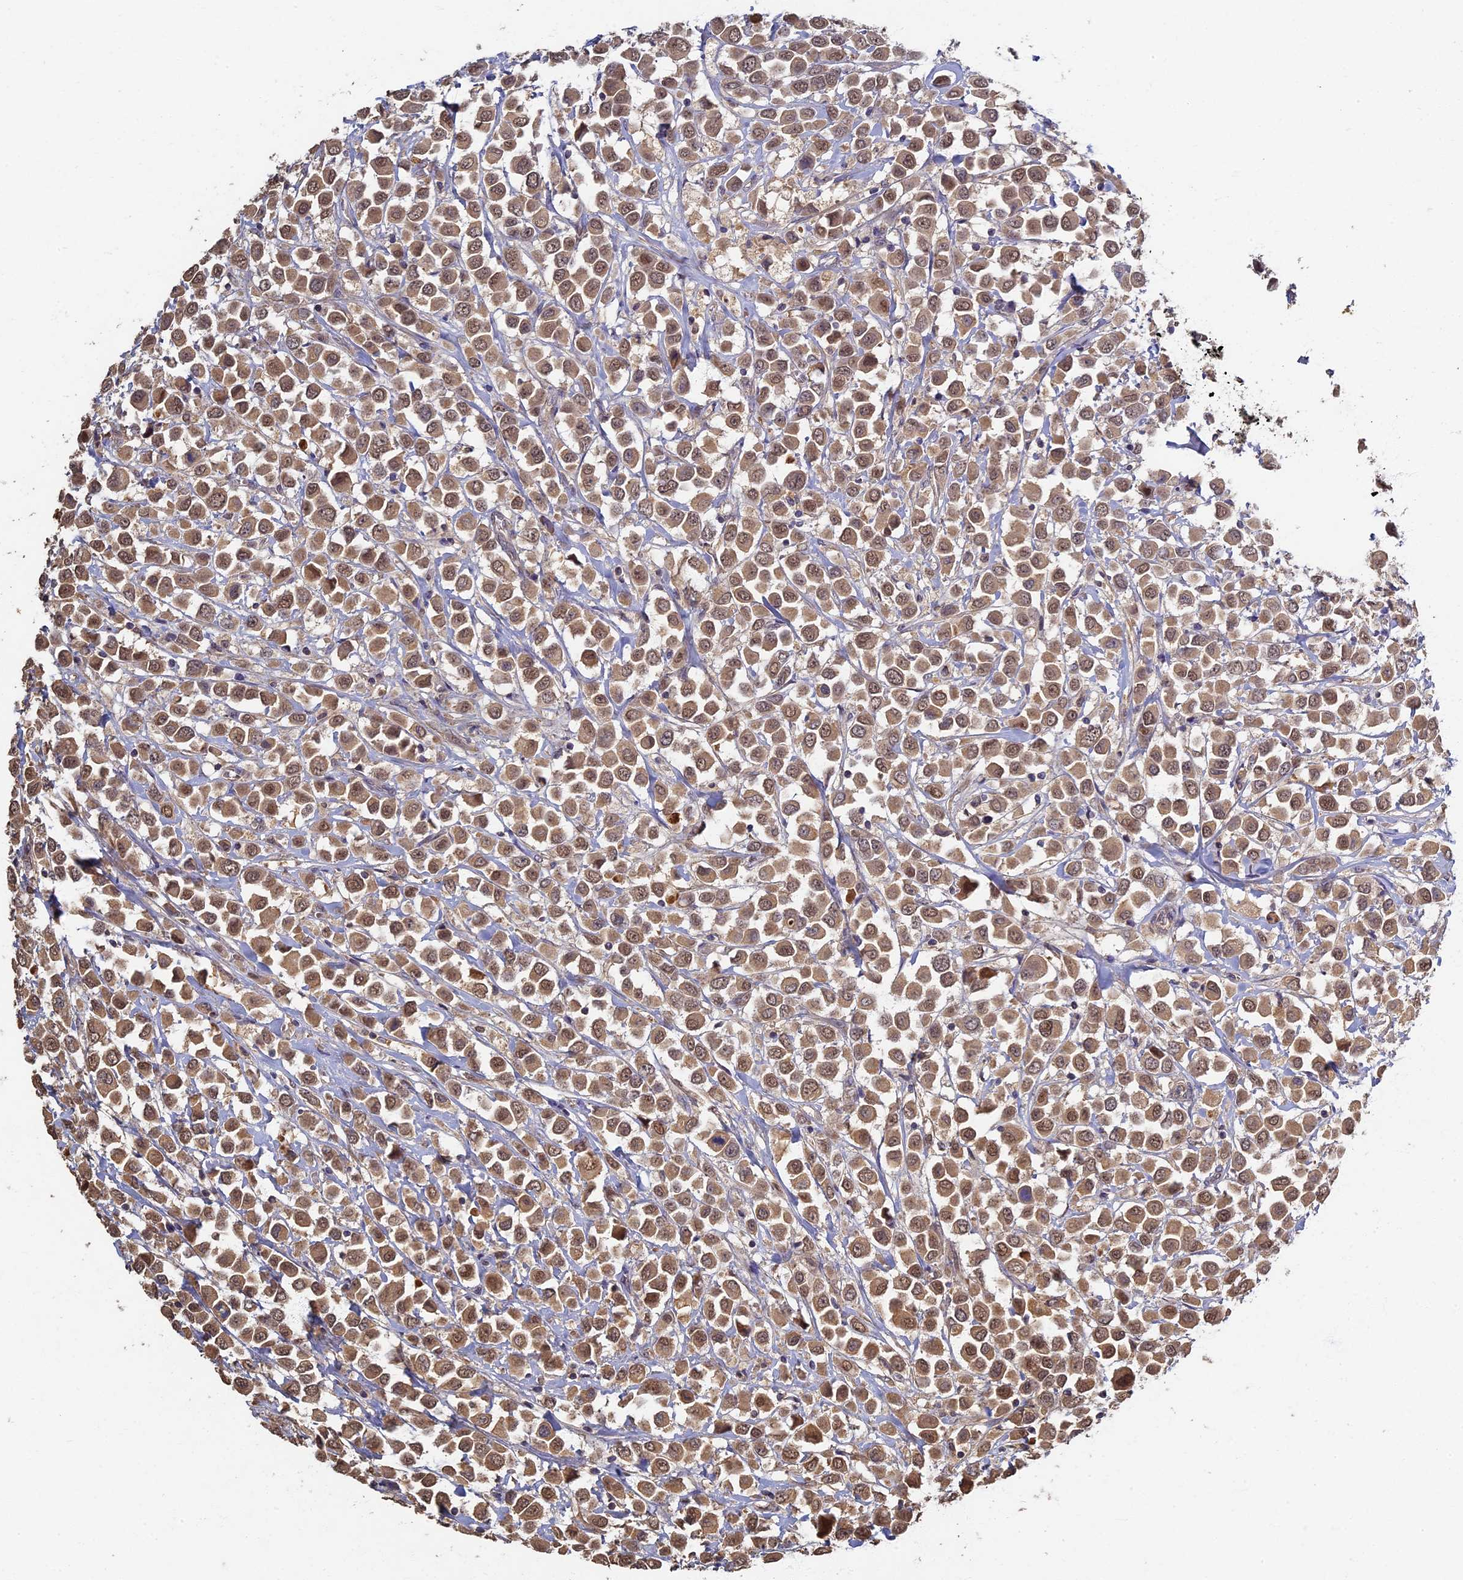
{"staining": {"intensity": "moderate", "quantity": ">75%", "location": "cytoplasmic/membranous,nuclear"}, "tissue": "breast cancer", "cell_type": "Tumor cells", "image_type": "cancer", "snomed": [{"axis": "morphology", "description": "Duct carcinoma"}, {"axis": "topography", "description": "Breast"}], "caption": "Brown immunohistochemical staining in human breast cancer (intraductal carcinoma) displays moderate cytoplasmic/membranous and nuclear staining in about >75% of tumor cells.", "gene": "RSPH3", "patient": {"sex": "female", "age": 61}}